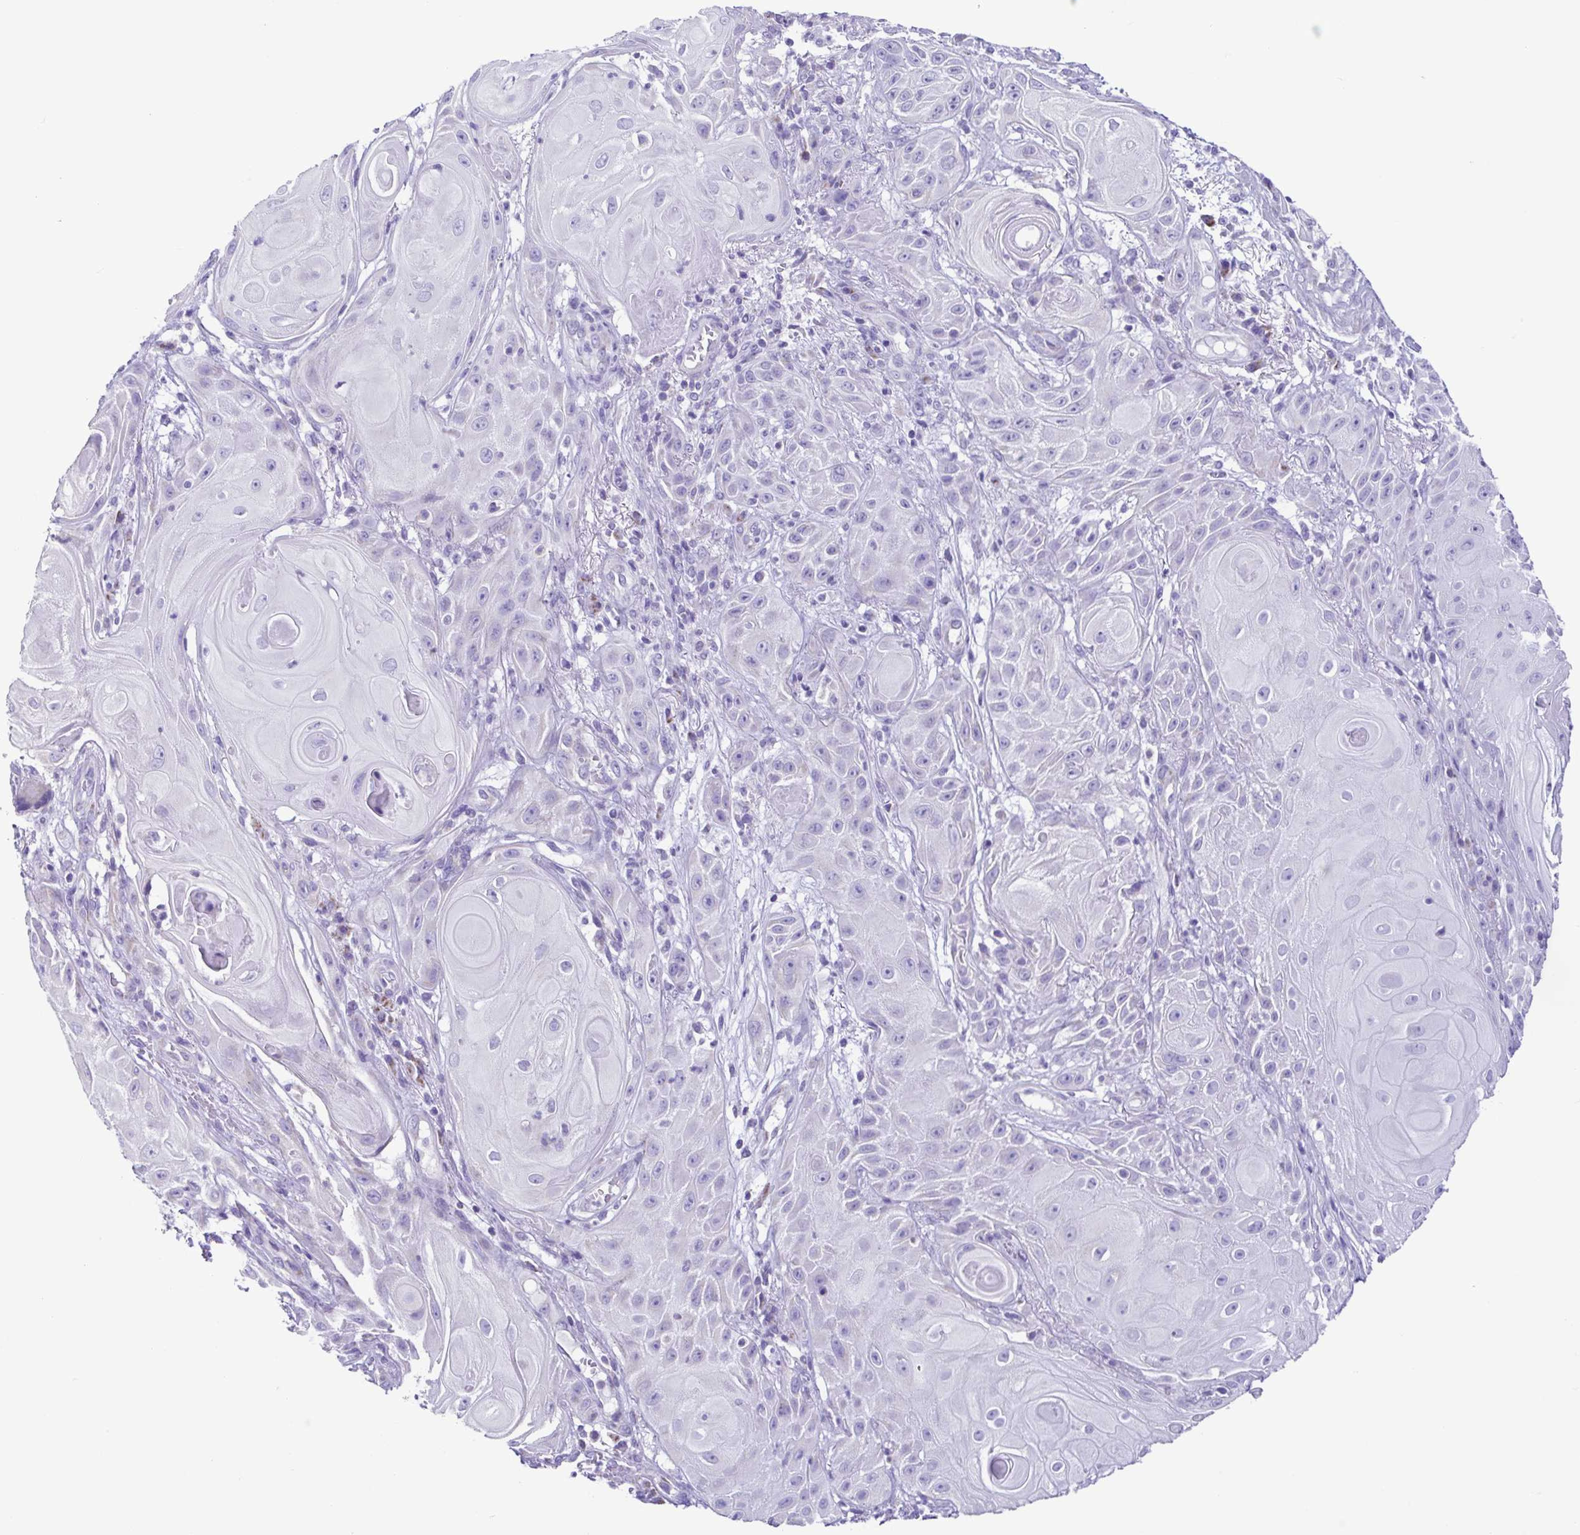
{"staining": {"intensity": "negative", "quantity": "none", "location": "none"}, "tissue": "skin cancer", "cell_type": "Tumor cells", "image_type": "cancer", "snomed": [{"axis": "morphology", "description": "Squamous cell carcinoma, NOS"}, {"axis": "topography", "description": "Skin"}], "caption": "Tumor cells are negative for brown protein staining in skin cancer. (DAB immunohistochemistry, high magnification).", "gene": "ACTRT3", "patient": {"sex": "male", "age": 62}}